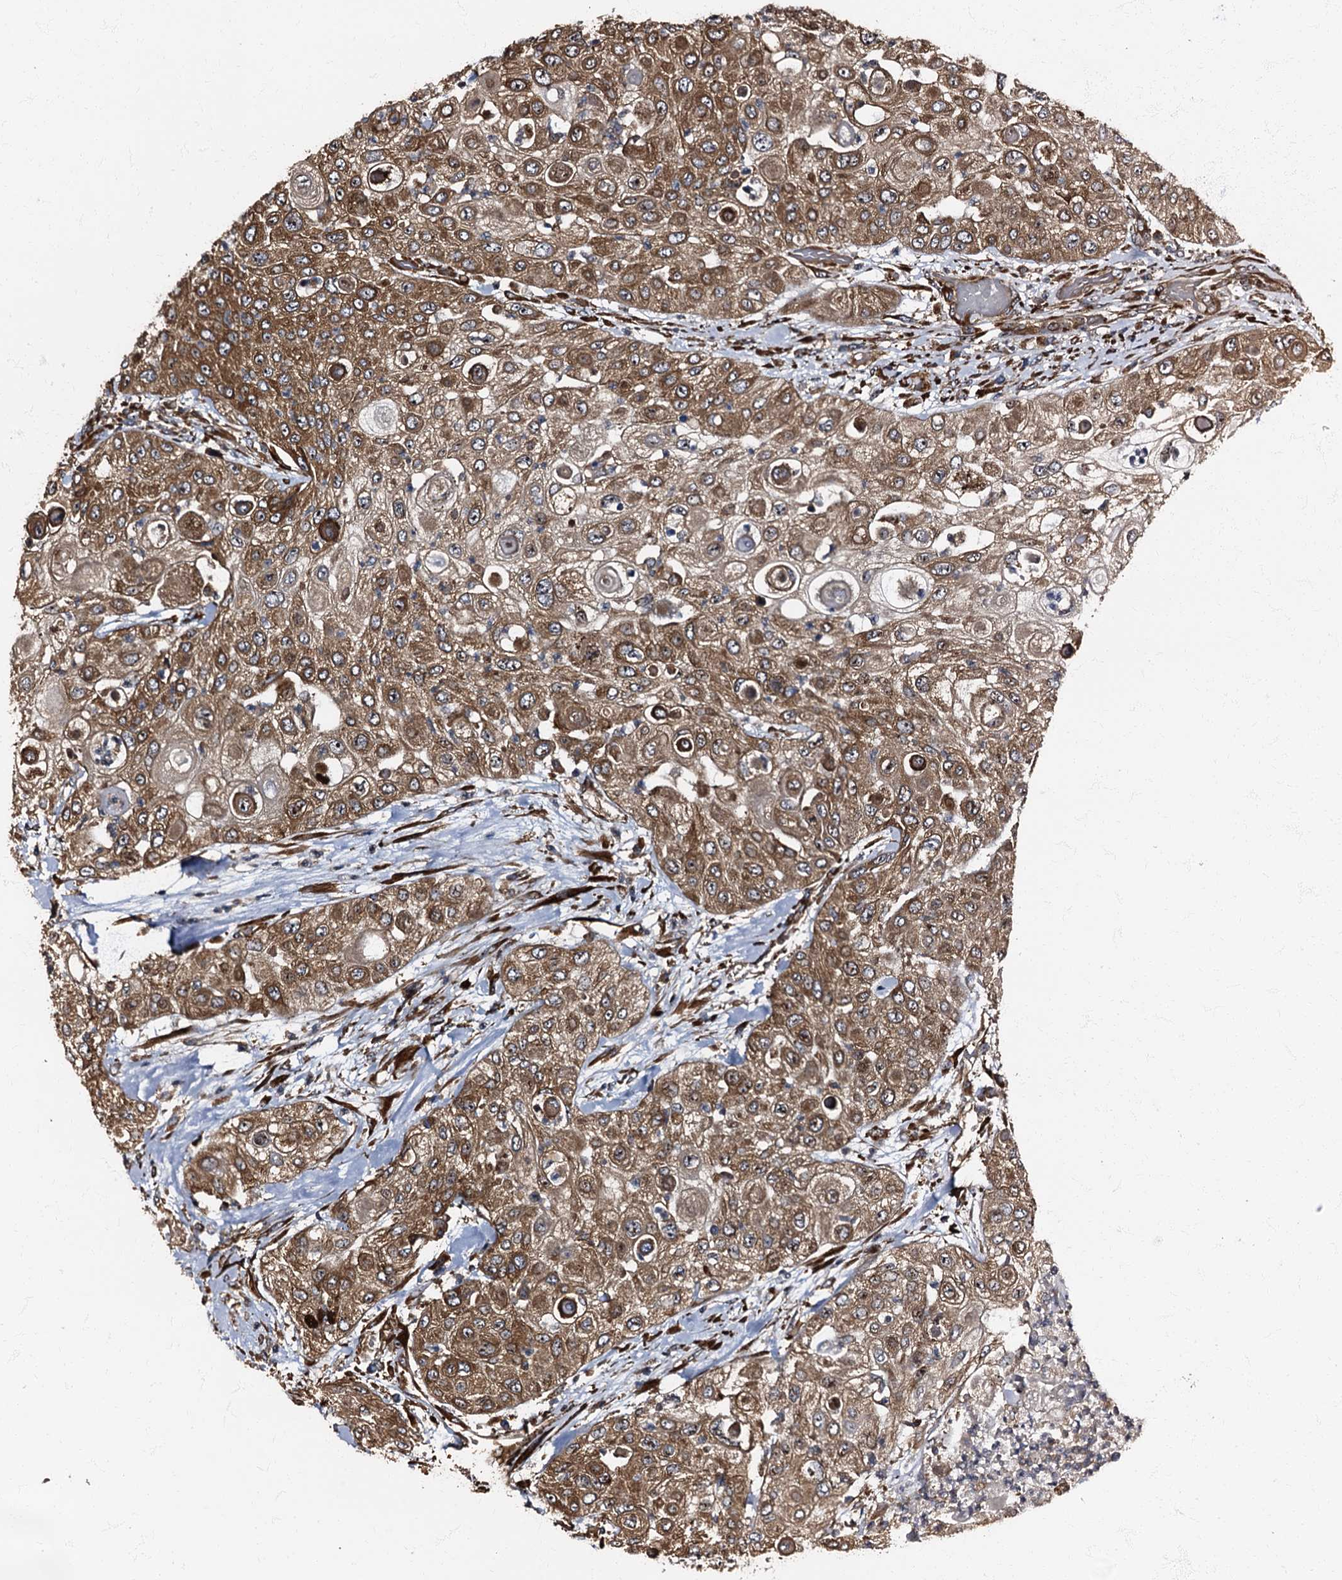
{"staining": {"intensity": "moderate", "quantity": ">75%", "location": "cytoplasmic/membranous"}, "tissue": "urothelial cancer", "cell_type": "Tumor cells", "image_type": "cancer", "snomed": [{"axis": "morphology", "description": "Urothelial carcinoma, High grade"}, {"axis": "topography", "description": "Urinary bladder"}], "caption": "Human urothelial cancer stained for a protein (brown) reveals moderate cytoplasmic/membranous positive expression in about >75% of tumor cells.", "gene": "ATP2C1", "patient": {"sex": "female", "age": 79}}